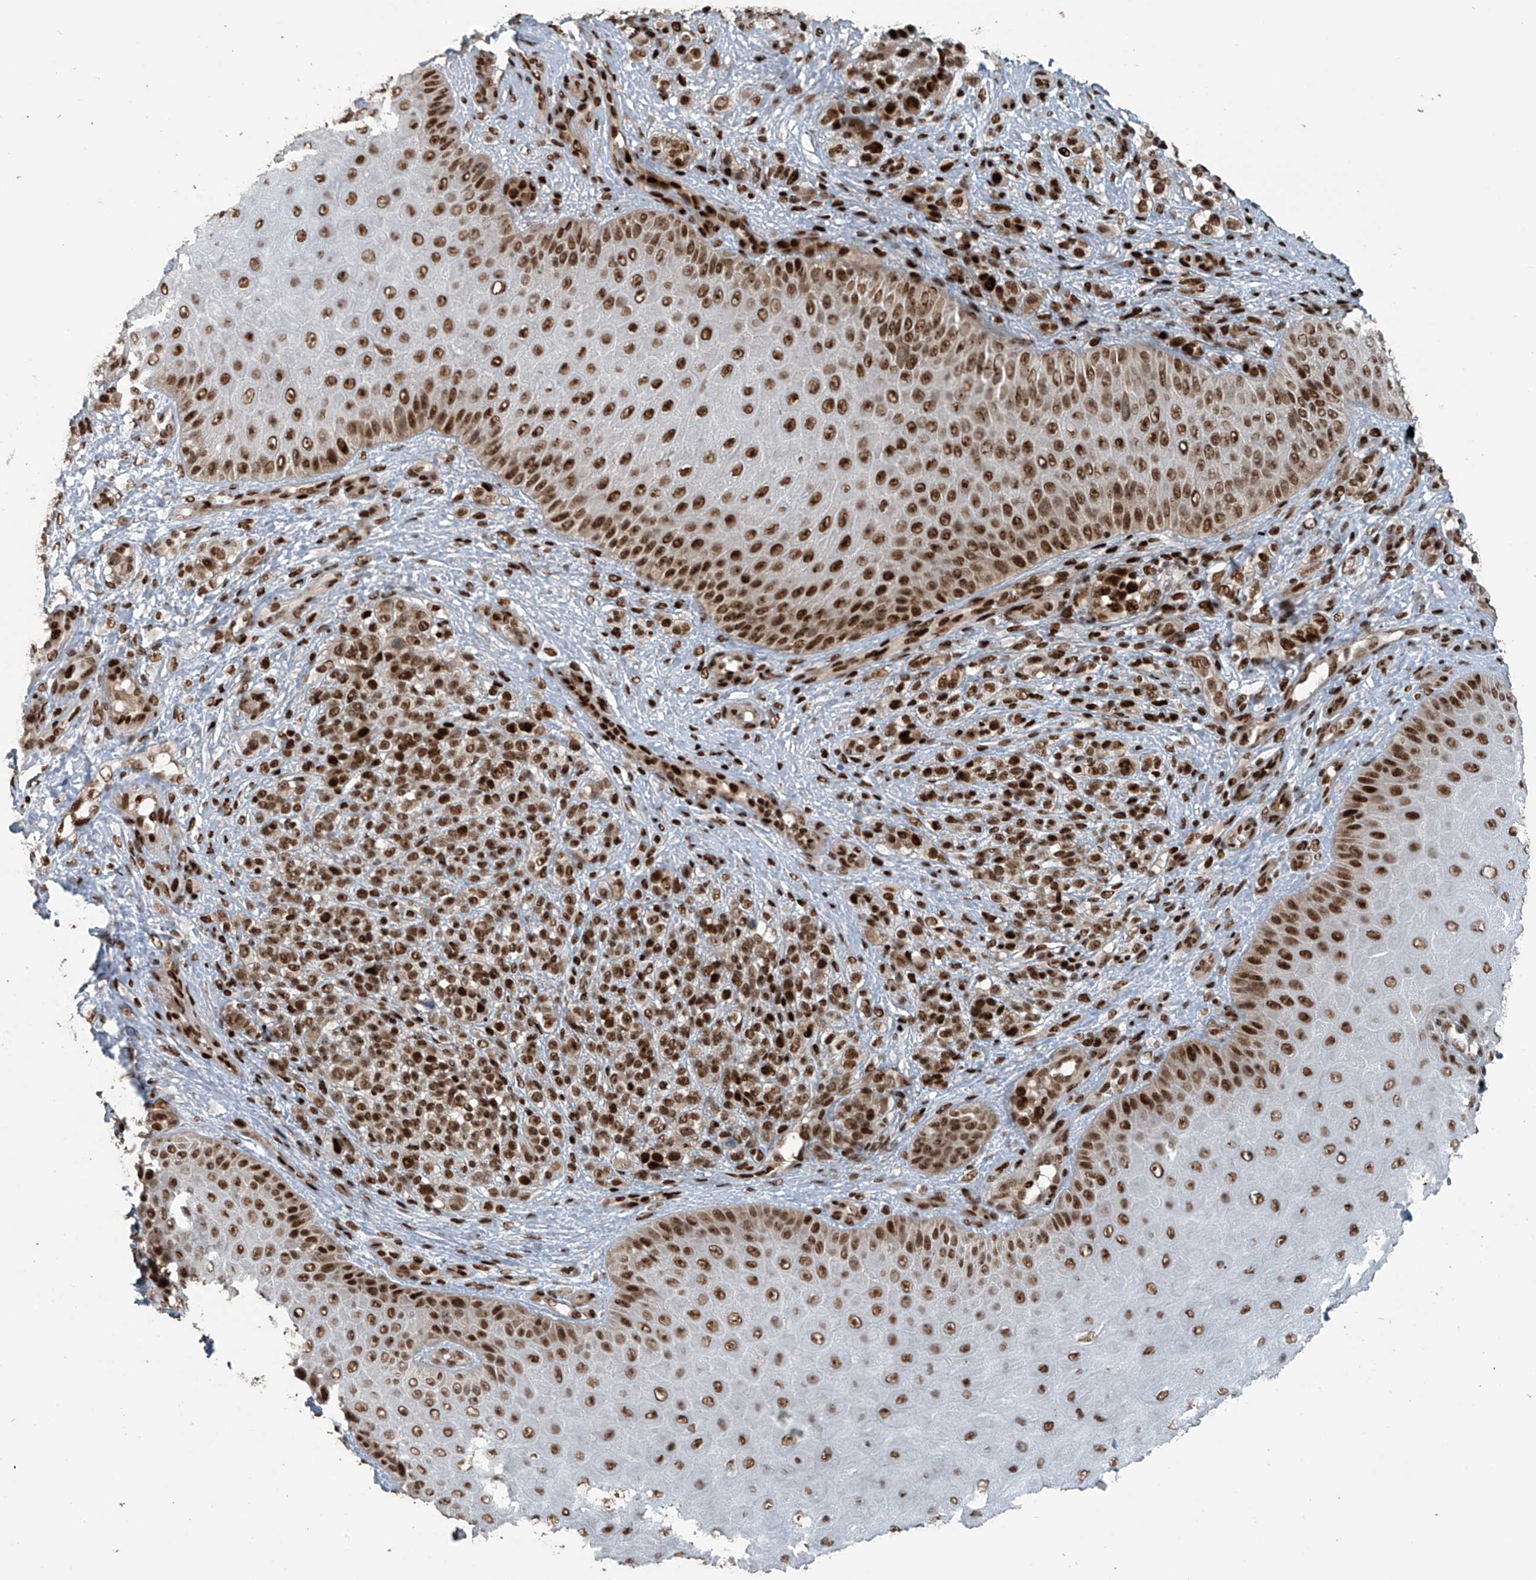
{"staining": {"intensity": "moderate", "quantity": ">75%", "location": "nuclear"}, "tissue": "melanoma", "cell_type": "Tumor cells", "image_type": "cancer", "snomed": [{"axis": "morphology", "description": "Malignant melanoma, NOS"}, {"axis": "topography", "description": "Skin"}], "caption": "Immunohistochemistry (IHC) micrograph of neoplastic tissue: malignant melanoma stained using immunohistochemistry (IHC) displays medium levels of moderate protein expression localized specifically in the nuclear of tumor cells, appearing as a nuclear brown color.", "gene": "PCNP", "patient": {"sex": "female", "age": 55}}